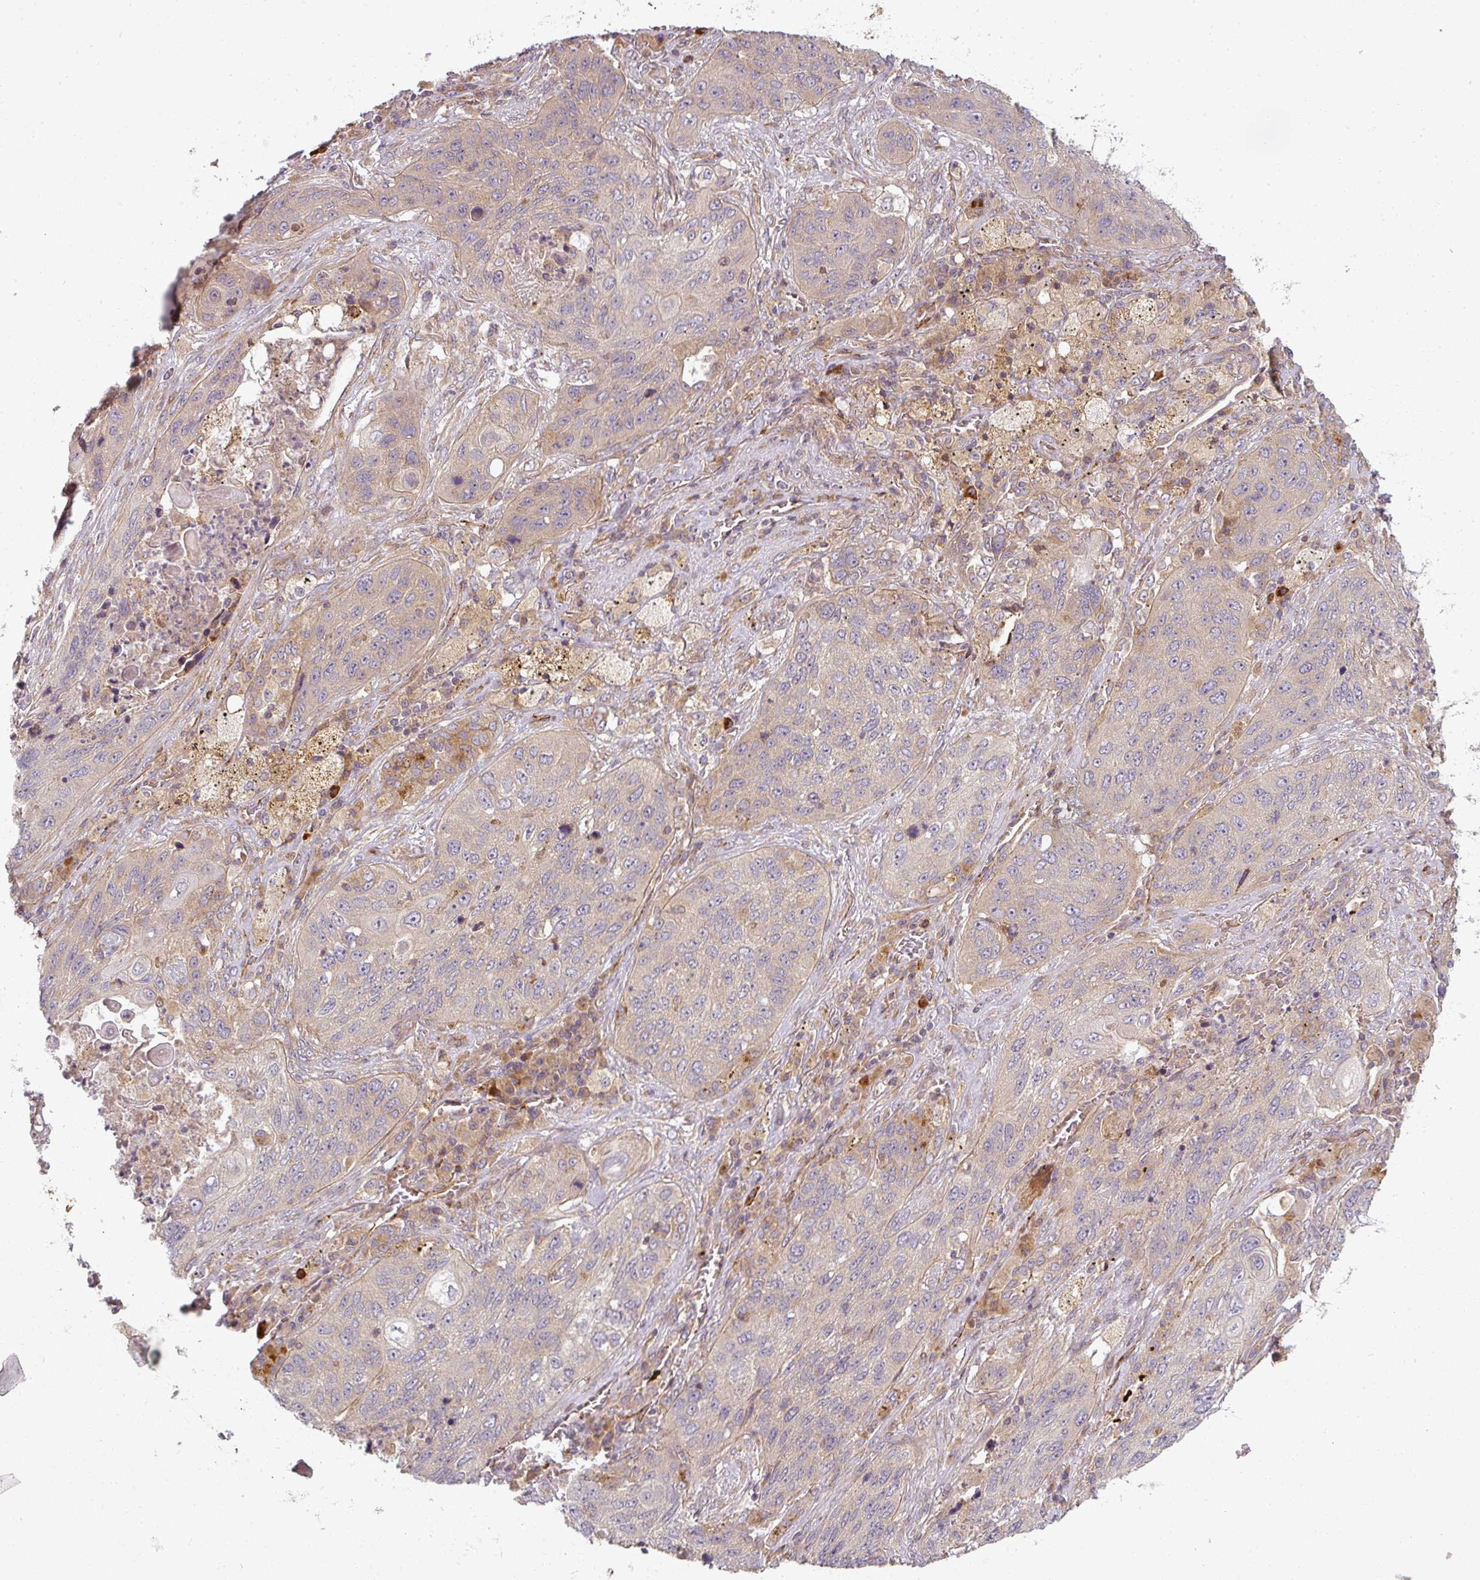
{"staining": {"intensity": "weak", "quantity": "<25%", "location": "cytoplasmic/membranous"}, "tissue": "lung cancer", "cell_type": "Tumor cells", "image_type": "cancer", "snomed": [{"axis": "morphology", "description": "Squamous cell carcinoma, NOS"}, {"axis": "topography", "description": "Lung"}], "caption": "Tumor cells are negative for brown protein staining in lung cancer.", "gene": "CNOT1", "patient": {"sex": "female", "age": 63}}